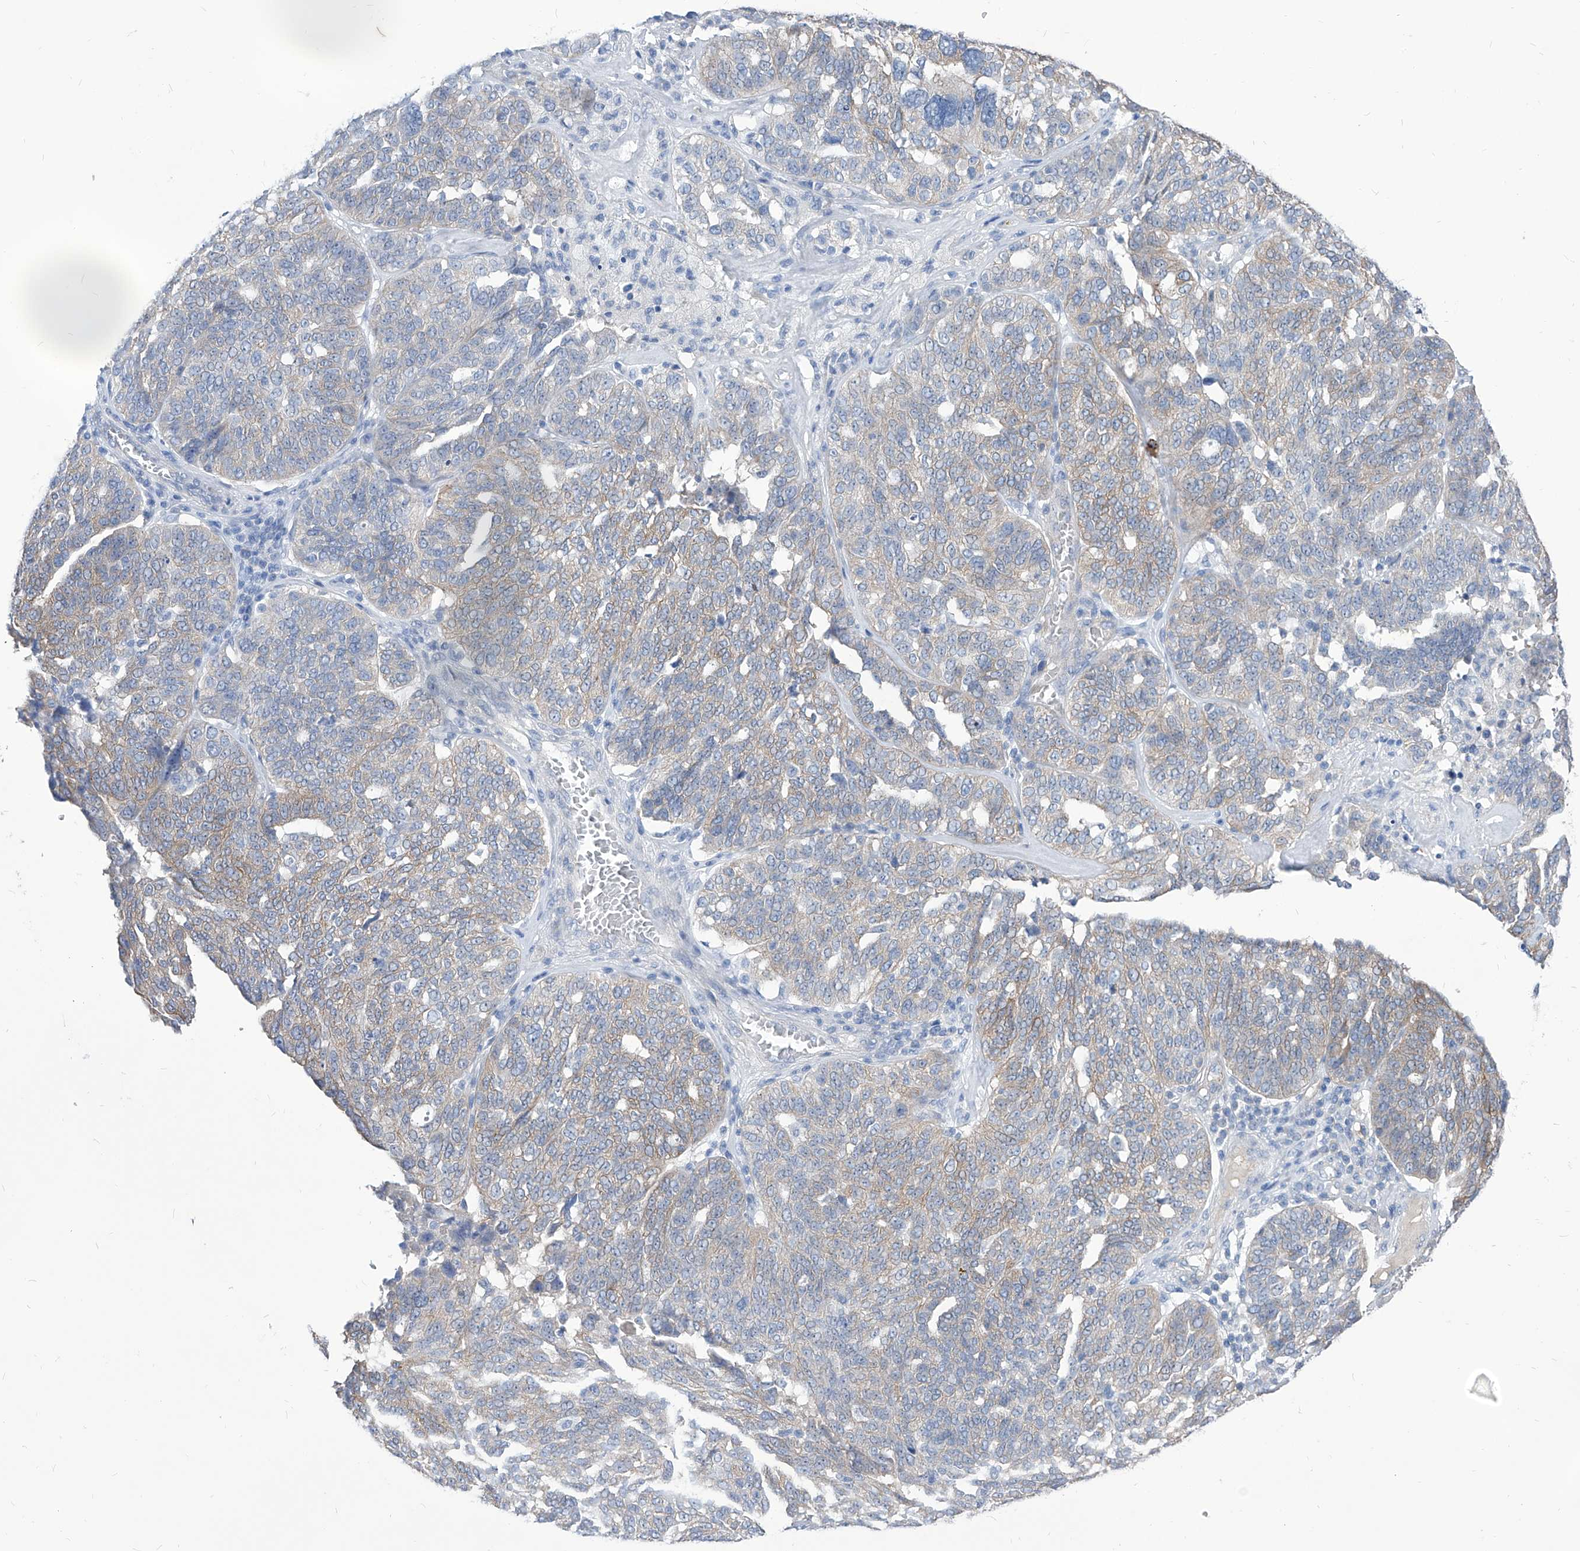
{"staining": {"intensity": "weak", "quantity": "<25%", "location": "cytoplasmic/membranous"}, "tissue": "ovarian cancer", "cell_type": "Tumor cells", "image_type": "cancer", "snomed": [{"axis": "morphology", "description": "Cystadenocarcinoma, serous, NOS"}, {"axis": "topography", "description": "Ovary"}], "caption": "This is a micrograph of immunohistochemistry staining of ovarian cancer, which shows no expression in tumor cells. Nuclei are stained in blue.", "gene": "AKAP10", "patient": {"sex": "female", "age": 59}}